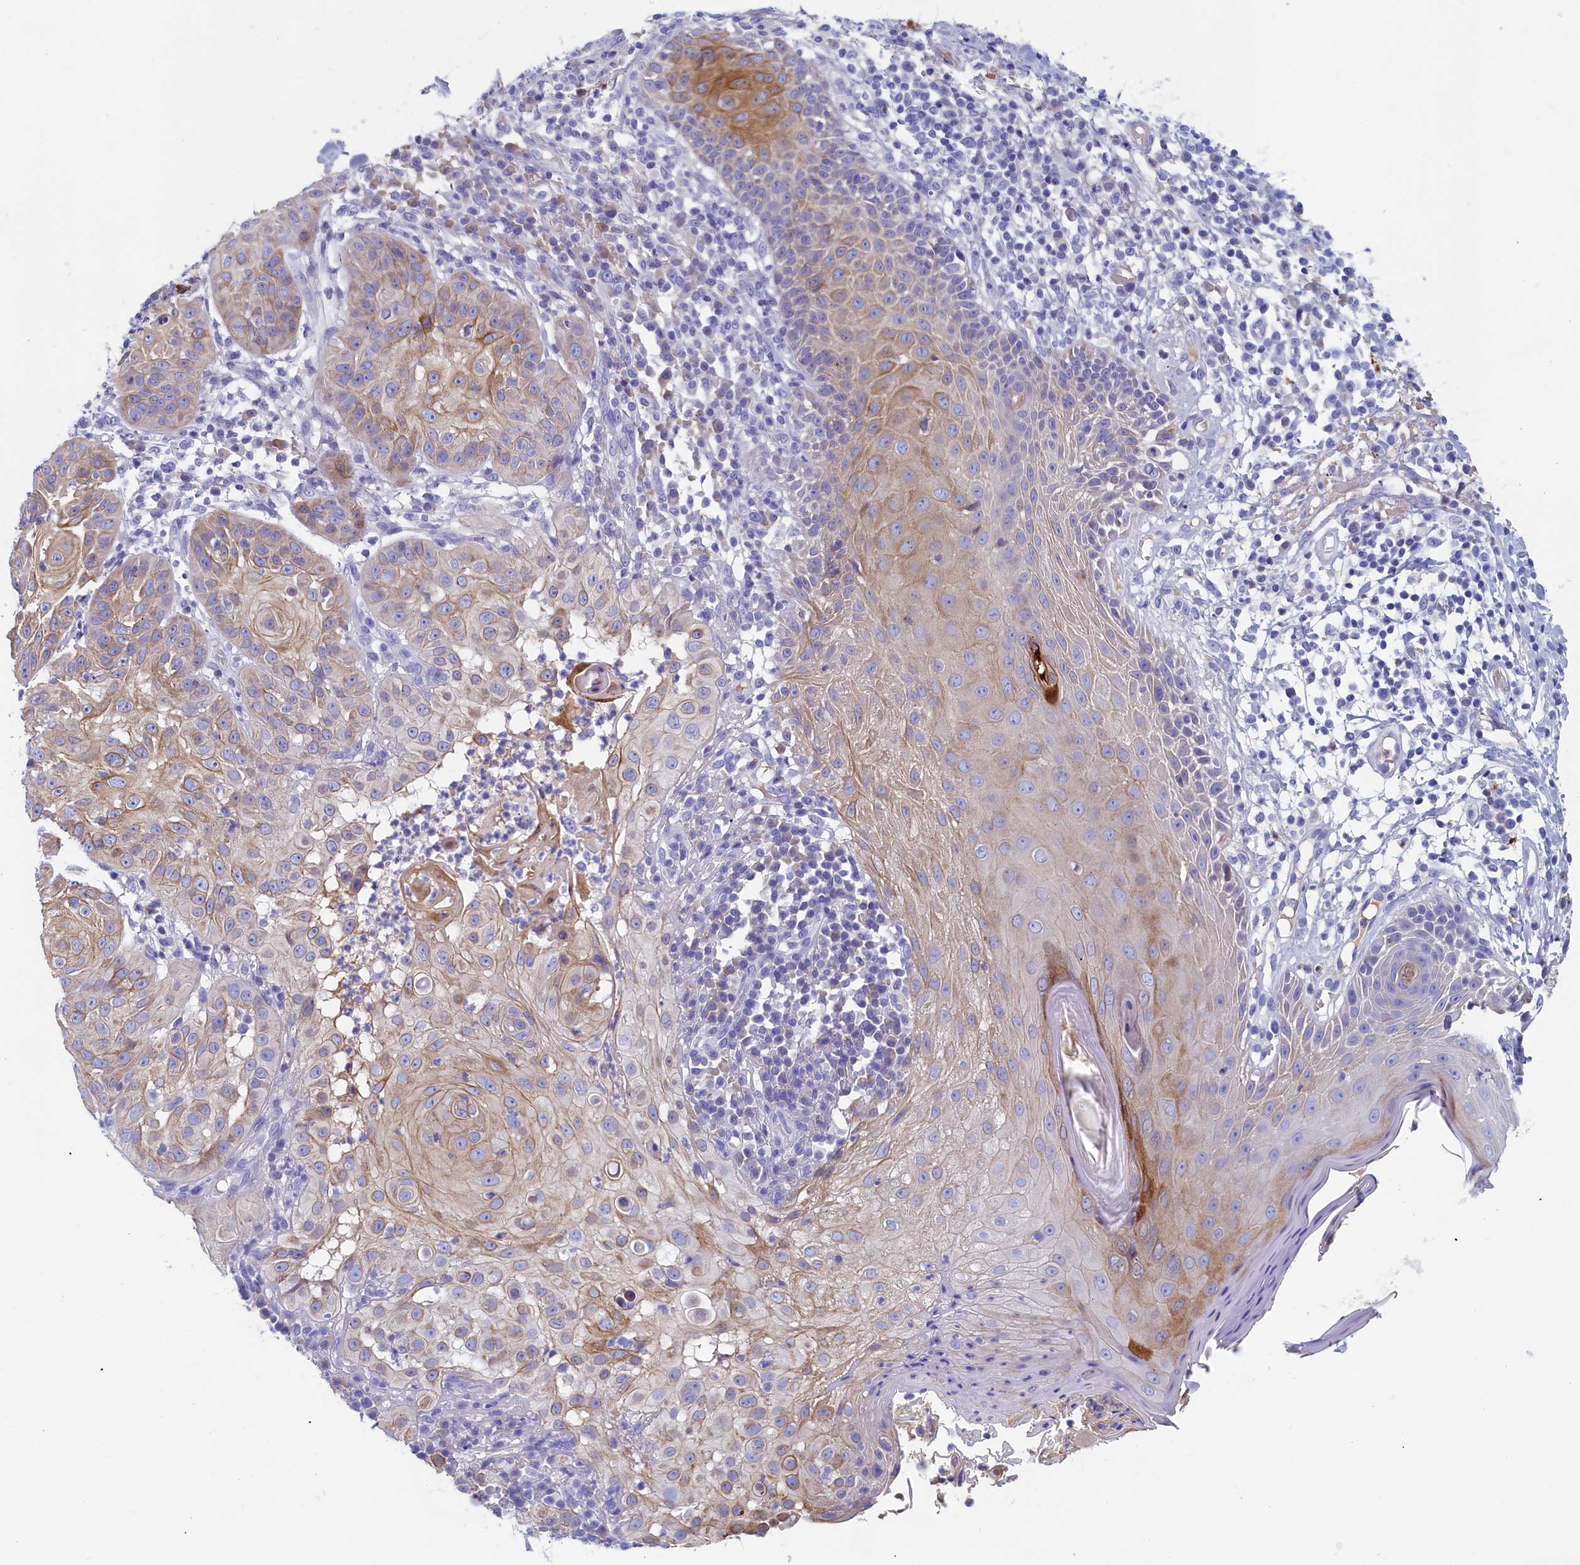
{"staining": {"intensity": "weak", "quantity": ">75%", "location": "cytoplasmic/membranous"}, "tissue": "skin cancer", "cell_type": "Tumor cells", "image_type": "cancer", "snomed": [{"axis": "morphology", "description": "Normal tissue, NOS"}, {"axis": "morphology", "description": "Basal cell carcinoma"}, {"axis": "topography", "description": "Skin"}], "caption": "This is a photomicrograph of IHC staining of skin cancer, which shows weak staining in the cytoplasmic/membranous of tumor cells.", "gene": "GUCA1C", "patient": {"sex": "male", "age": 93}}